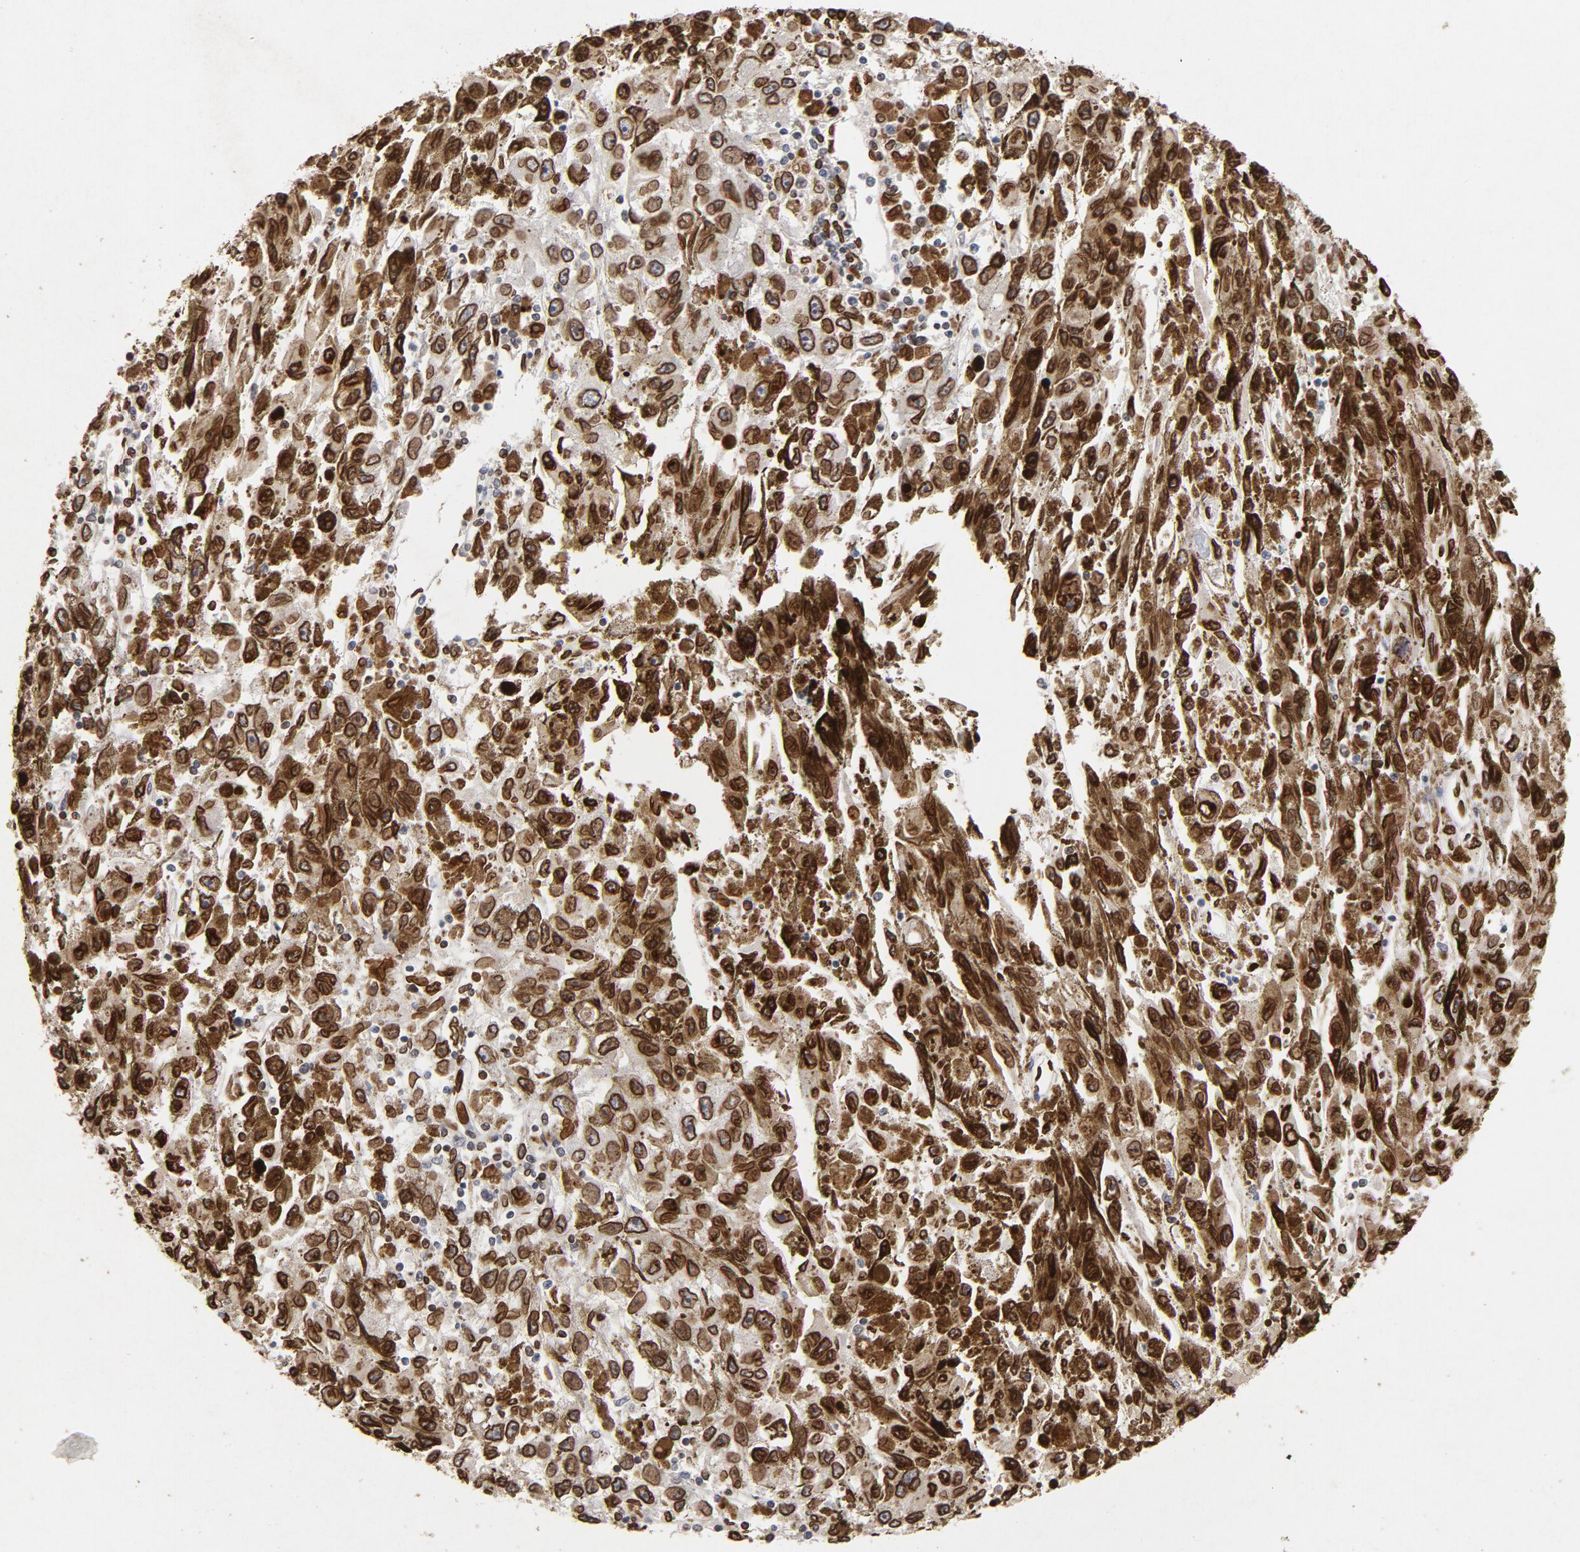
{"staining": {"intensity": "strong", "quantity": ">75%", "location": "cytoplasmic/membranous,nuclear"}, "tissue": "melanoma", "cell_type": "Tumor cells", "image_type": "cancer", "snomed": [{"axis": "morphology", "description": "Malignant melanoma, NOS"}, {"axis": "topography", "description": "Skin"}], "caption": "IHC of malignant melanoma demonstrates high levels of strong cytoplasmic/membranous and nuclear expression in approximately >75% of tumor cells.", "gene": "LMNA", "patient": {"sex": "female", "age": 104}}